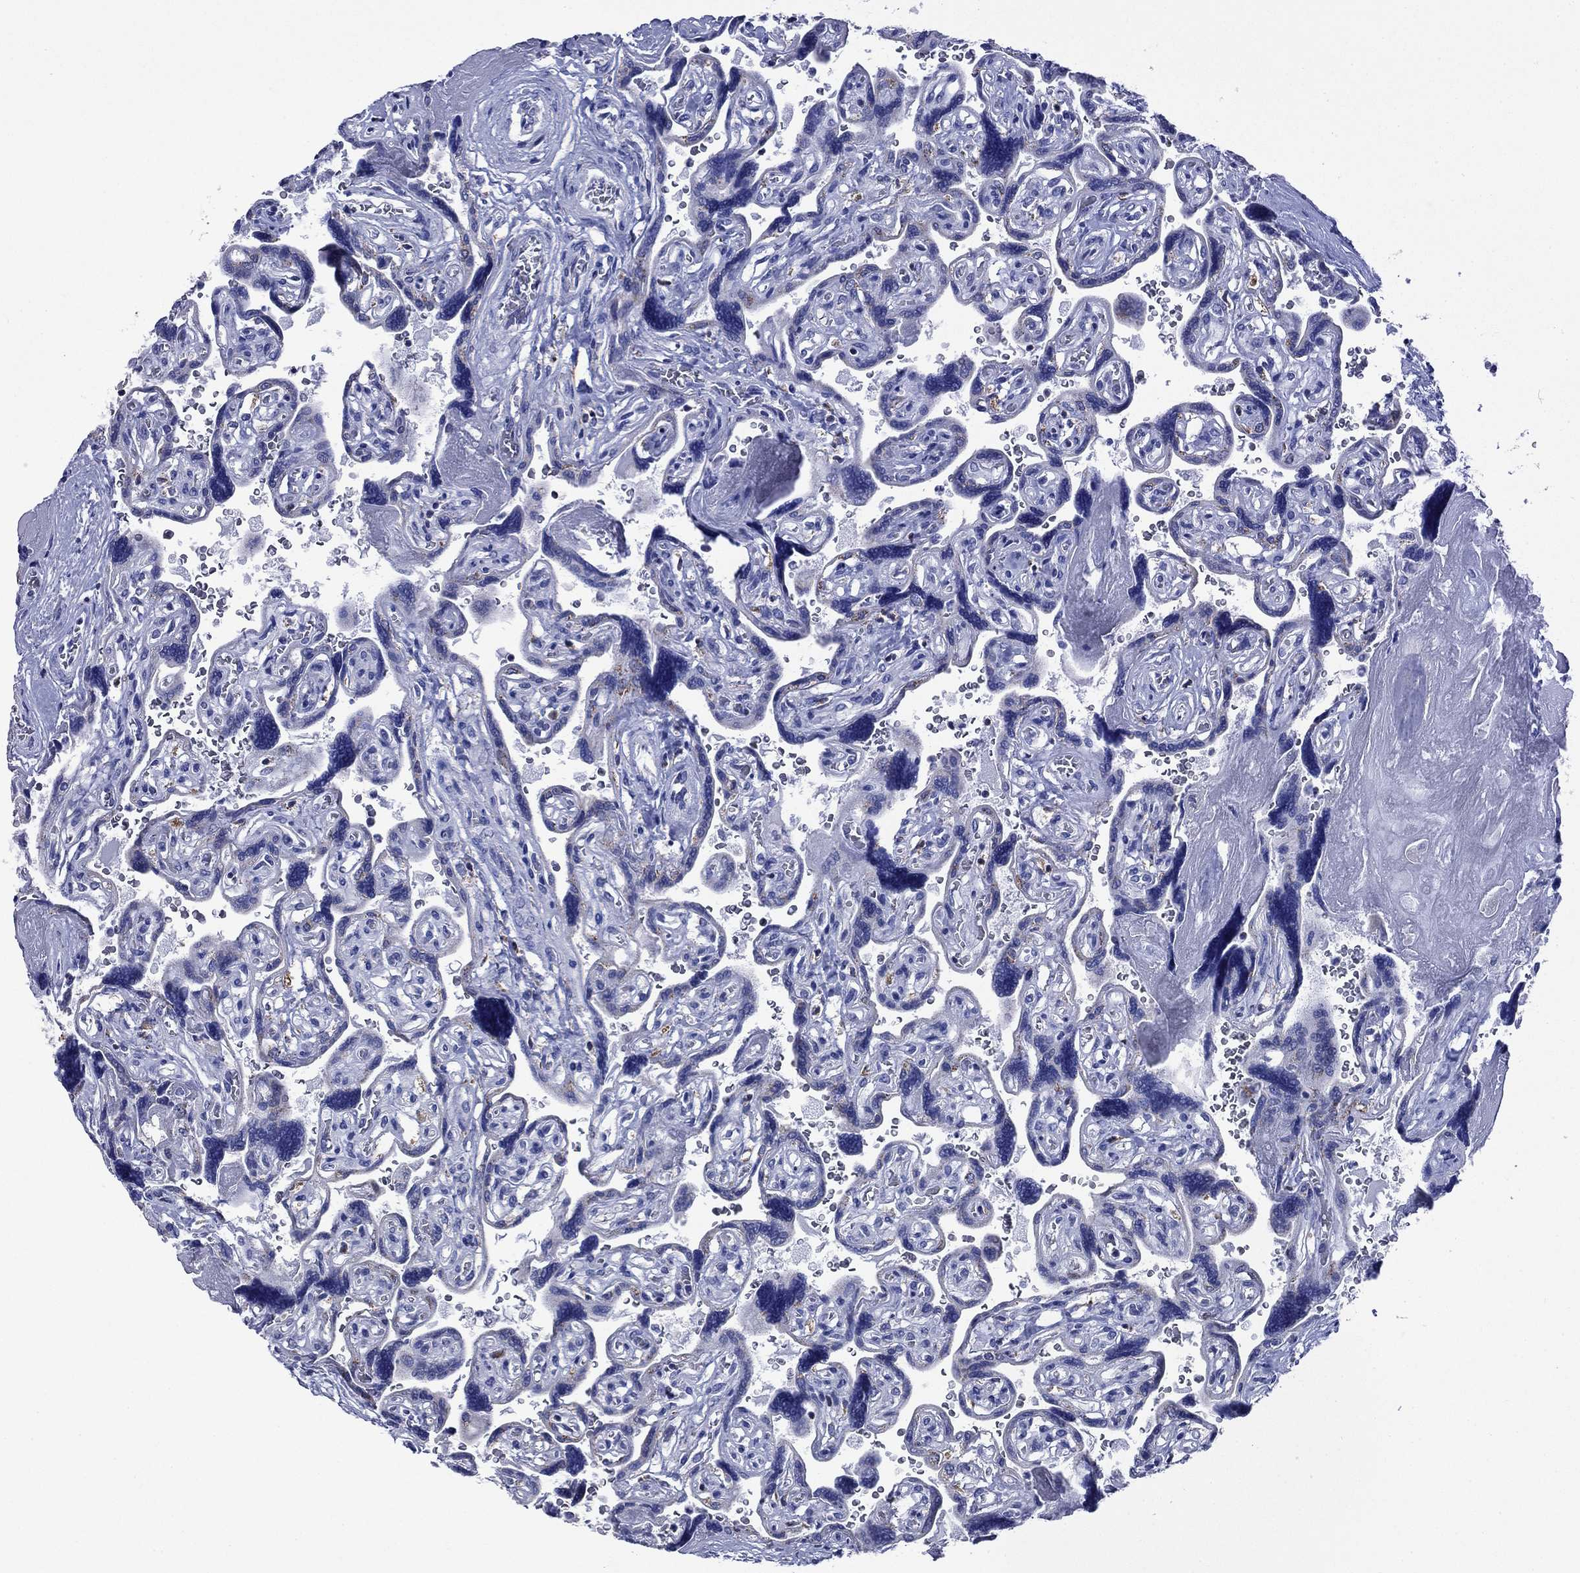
{"staining": {"intensity": "negative", "quantity": "none", "location": "none"}, "tissue": "placenta", "cell_type": "Decidual cells", "image_type": "normal", "snomed": [{"axis": "morphology", "description": "Normal tissue, NOS"}, {"axis": "topography", "description": "Placenta"}], "caption": "An immunohistochemistry (IHC) micrograph of unremarkable placenta is shown. There is no staining in decidual cells of placenta.", "gene": "ACADSB", "patient": {"sex": "female", "age": 32}}